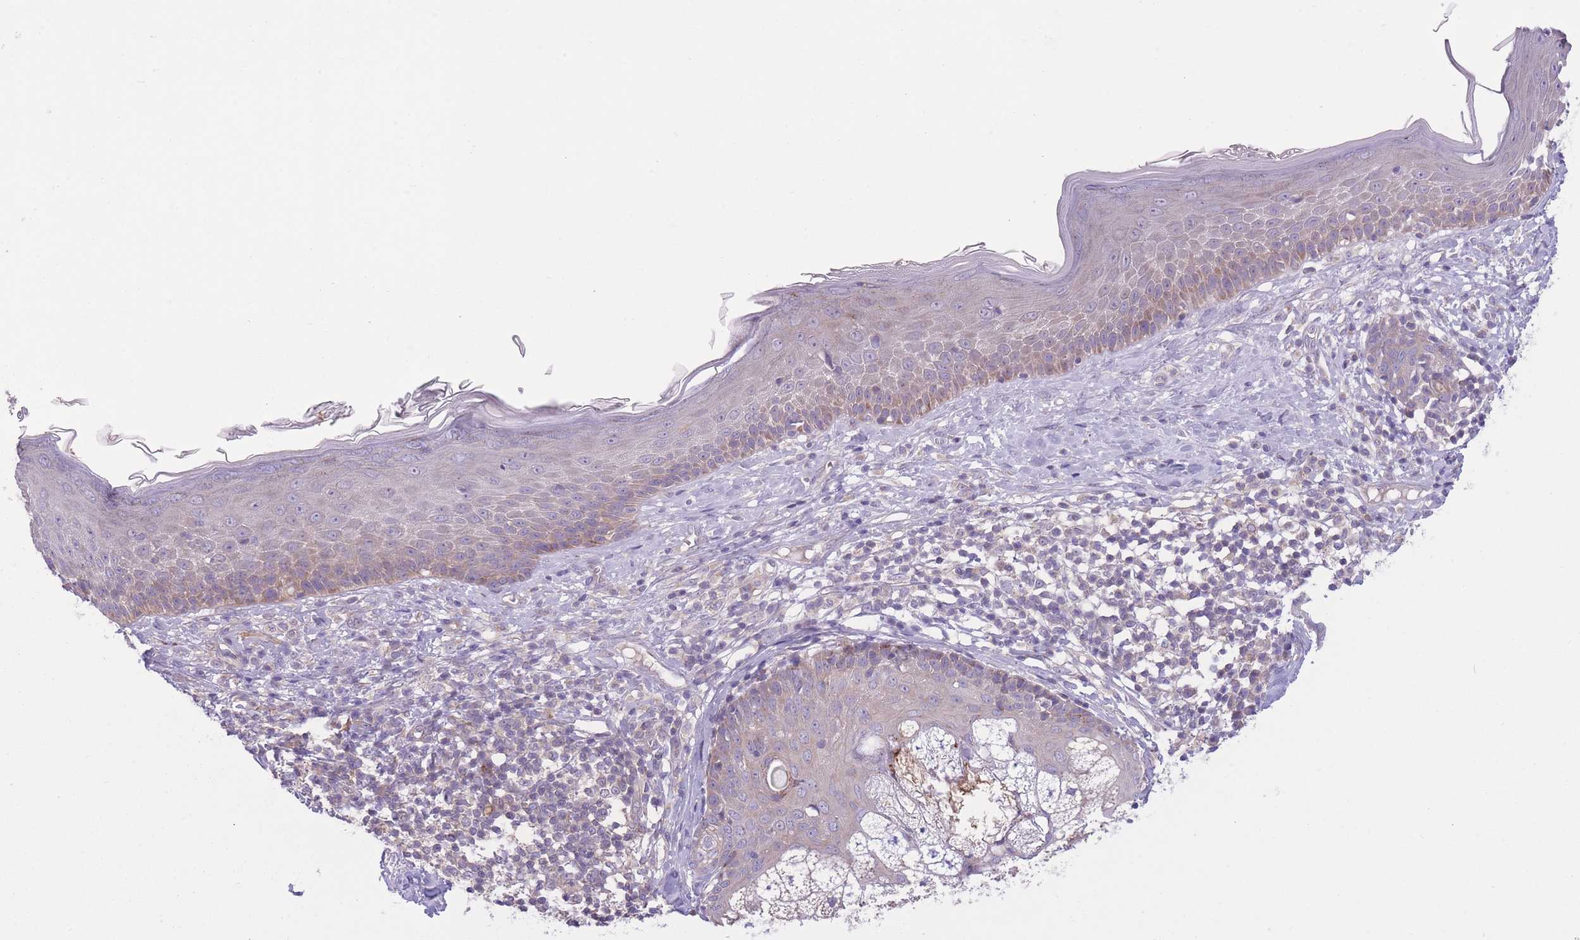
{"staining": {"intensity": "moderate", "quantity": "<25%", "location": "cytoplasmic/membranous"}, "tissue": "skin cancer", "cell_type": "Tumor cells", "image_type": "cancer", "snomed": [{"axis": "morphology", "description": "Basal cell carcinoma"}, {"axis": "topography", "description": "Skin"}], "caption": "Protein analysis of basal cell carcinoma (skin) tissue exhibits moderate cytoplasmic/membranous staining in about <25% of tumor cells. (DAB (3,3'-diaminobenzidine) IHC with brightfield microscopy, high magnification).", "gene": "CCT6B", "patient": {"sex": "male", "age": 73}}